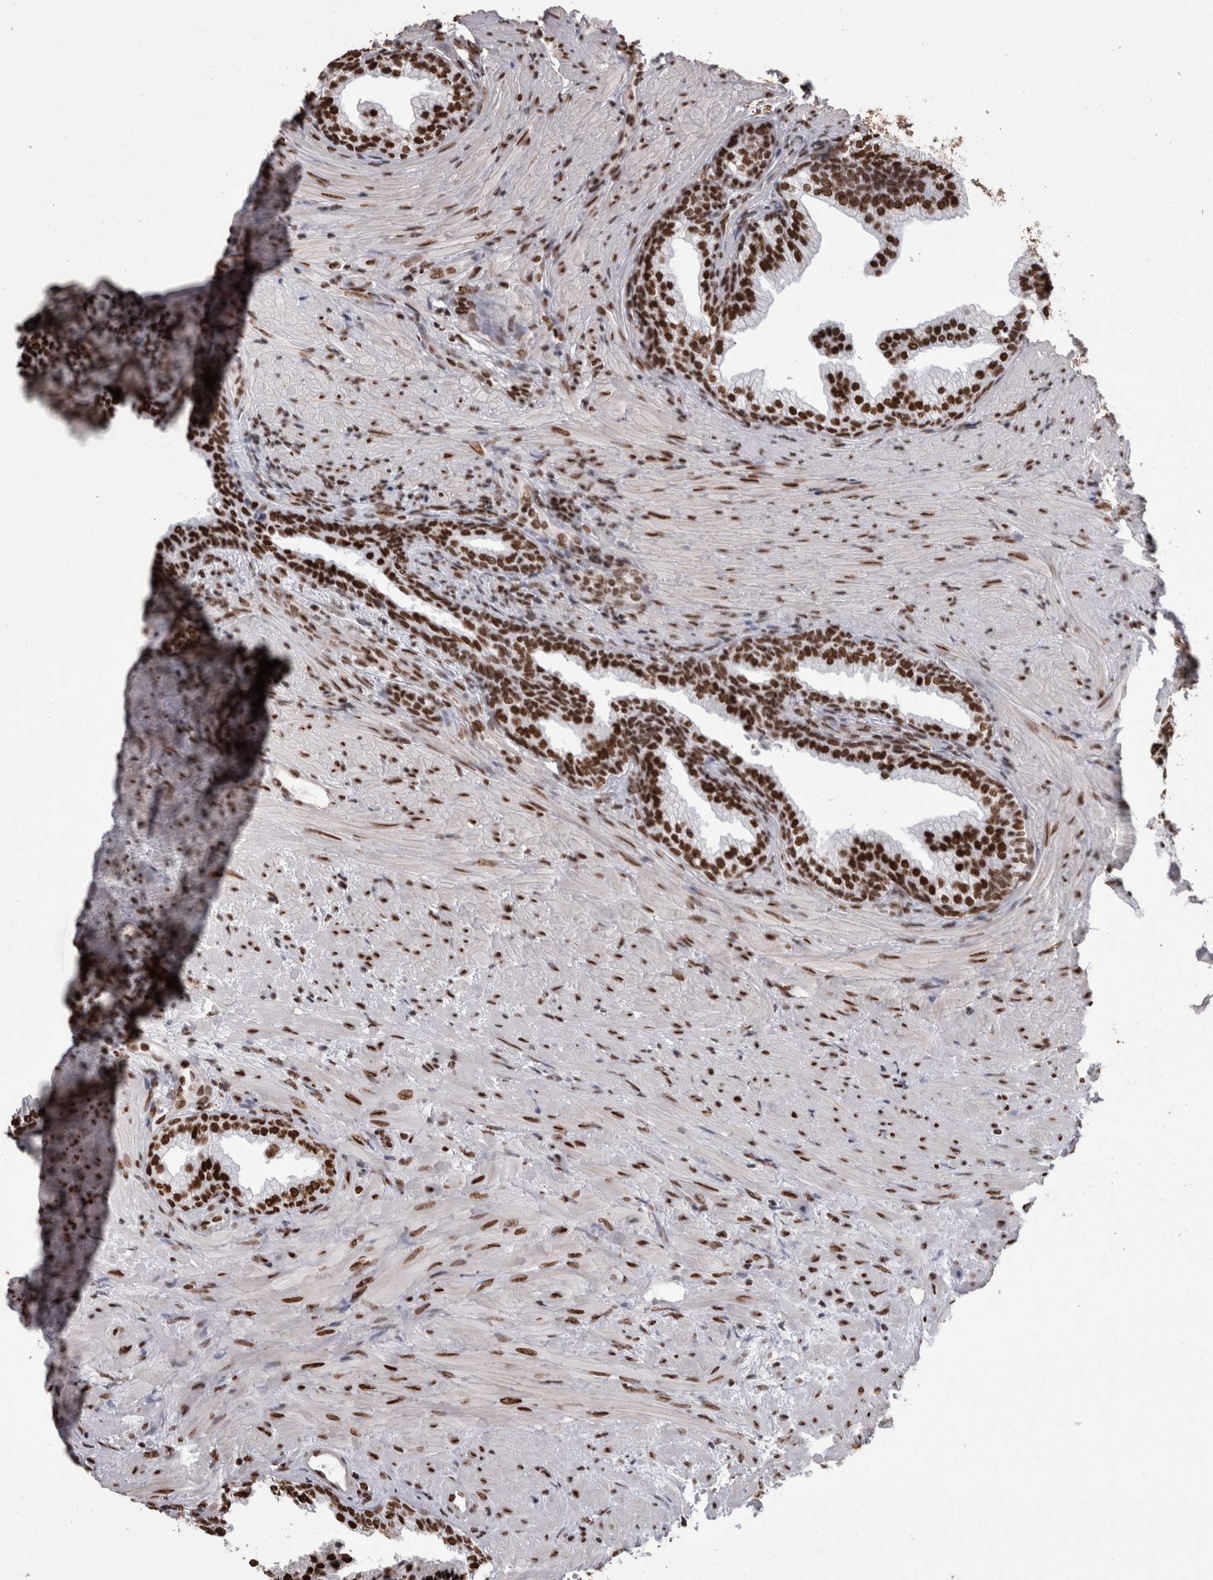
{"staining": {"intensity": "strong", "quantity": ">75%", "location": "nuclear"}, "tissue": "prostate", "cell_type": "Glandular cells", "image_type": "normal", "snomed": [{"axis": "morphology", "description": "Normal tissue, NOS"}, {"axis": "topography", "description": "Prostate"}], "caption": "DAB (3,3'-diaminobenzidine) immunohistochemical staining of benign prostate reveals strong nuclear protein staining in approximately >75% of glandular cells. (DAB (3,3'-diaminobenzidine) = brown stain, brightfield microscopy at high magnification).", "gene": "HNRNPM", "patient": {"sex": "male", "age": 76}}